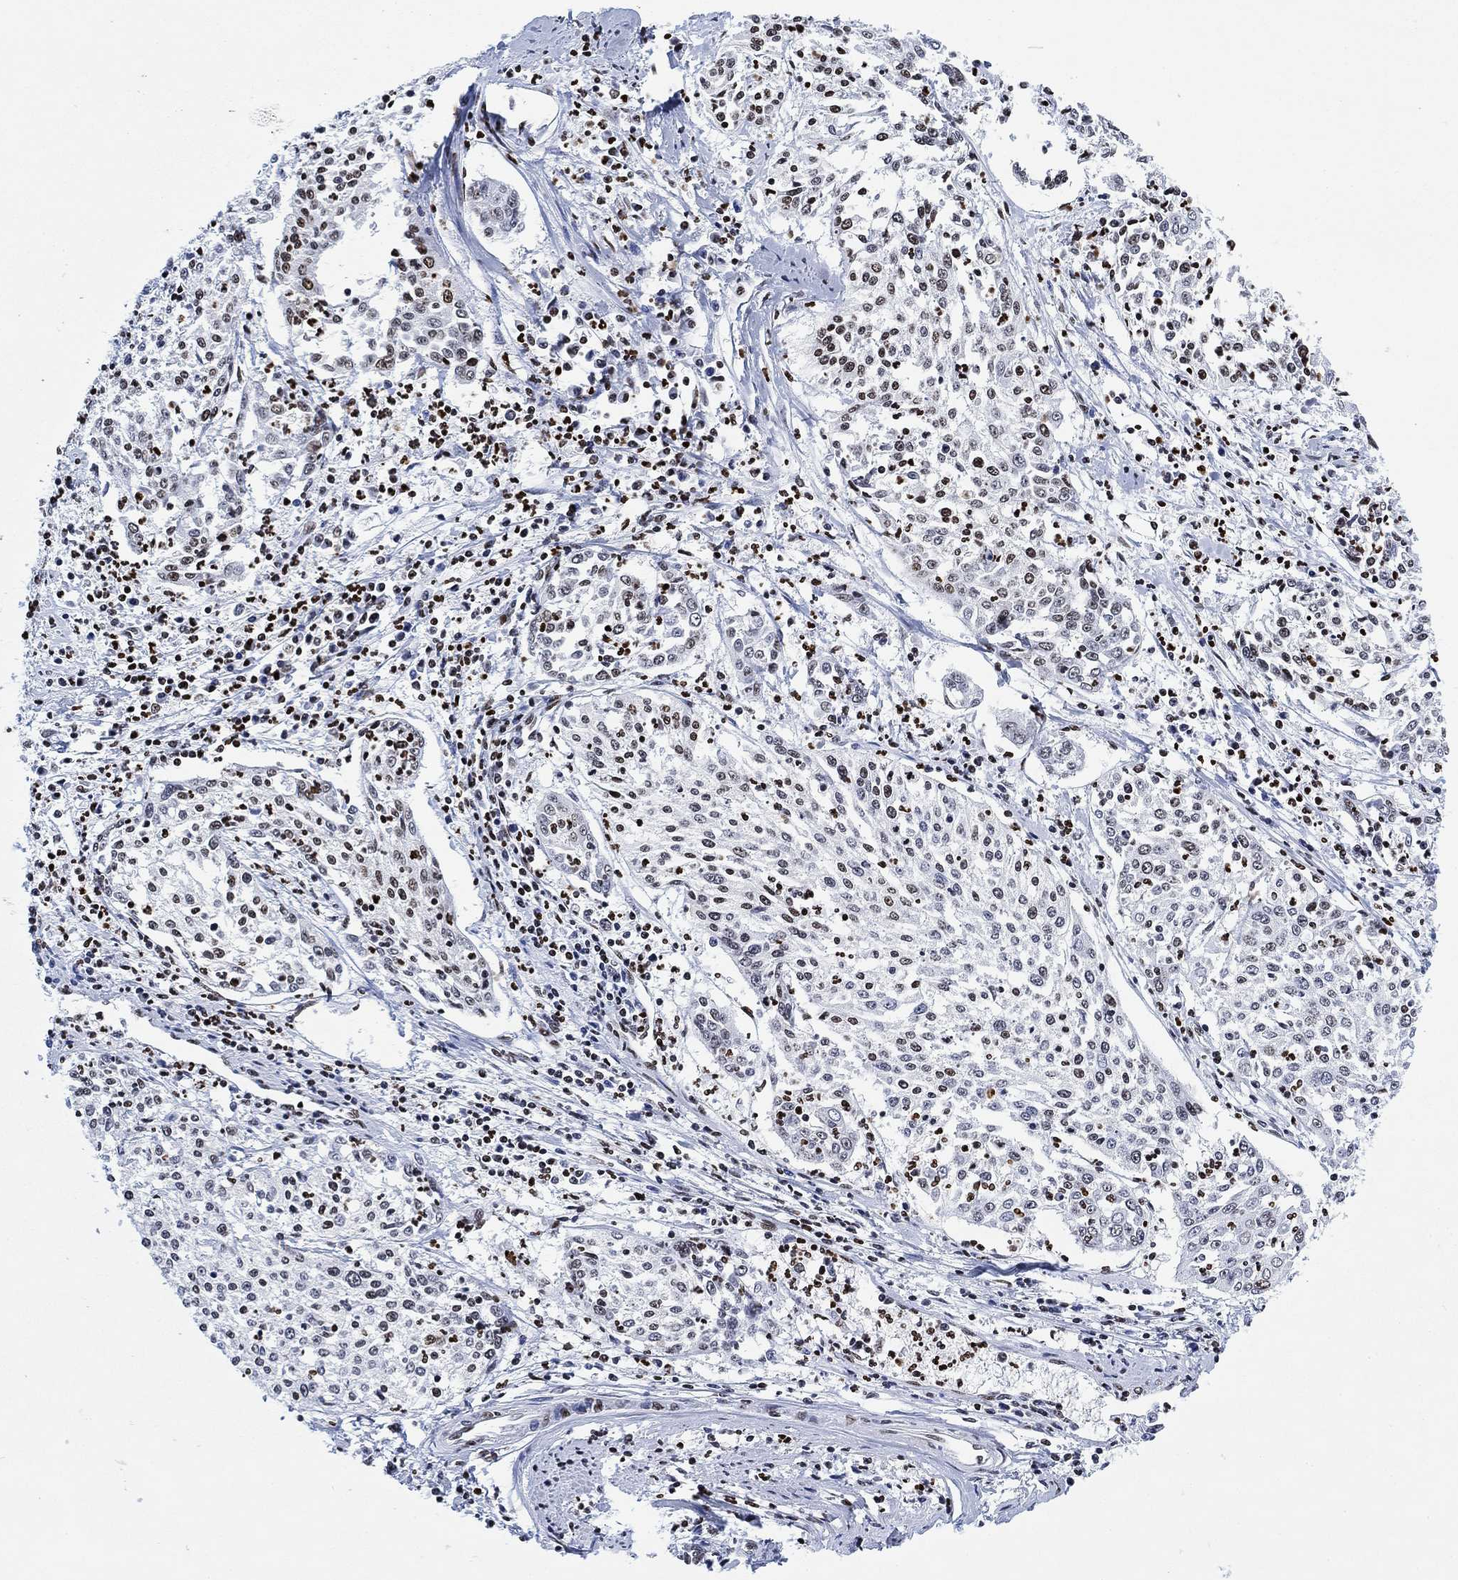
{"staining": {"intensity": "moderate", "quantity": "<25%", "location": "nuclear"}, "tissue": "cervical cancer", "cell_type": "Tumor cells", "image_type": "cancer", "snomed": [{"axis": "morphology", "description": "Squamous cell carcinoma, NOS"}, {"axis": "topography", "description": "Cervix"}], "caption": "Immunohistochemistry micrograph of human cervical squamous cell carcinoma stained for a protein (brown), which exhibits low levels of moderate nuclear expression in about <25% of tumor cells.", "gene": "H1-10", "patient": {"sex": "female", "age": 41}}